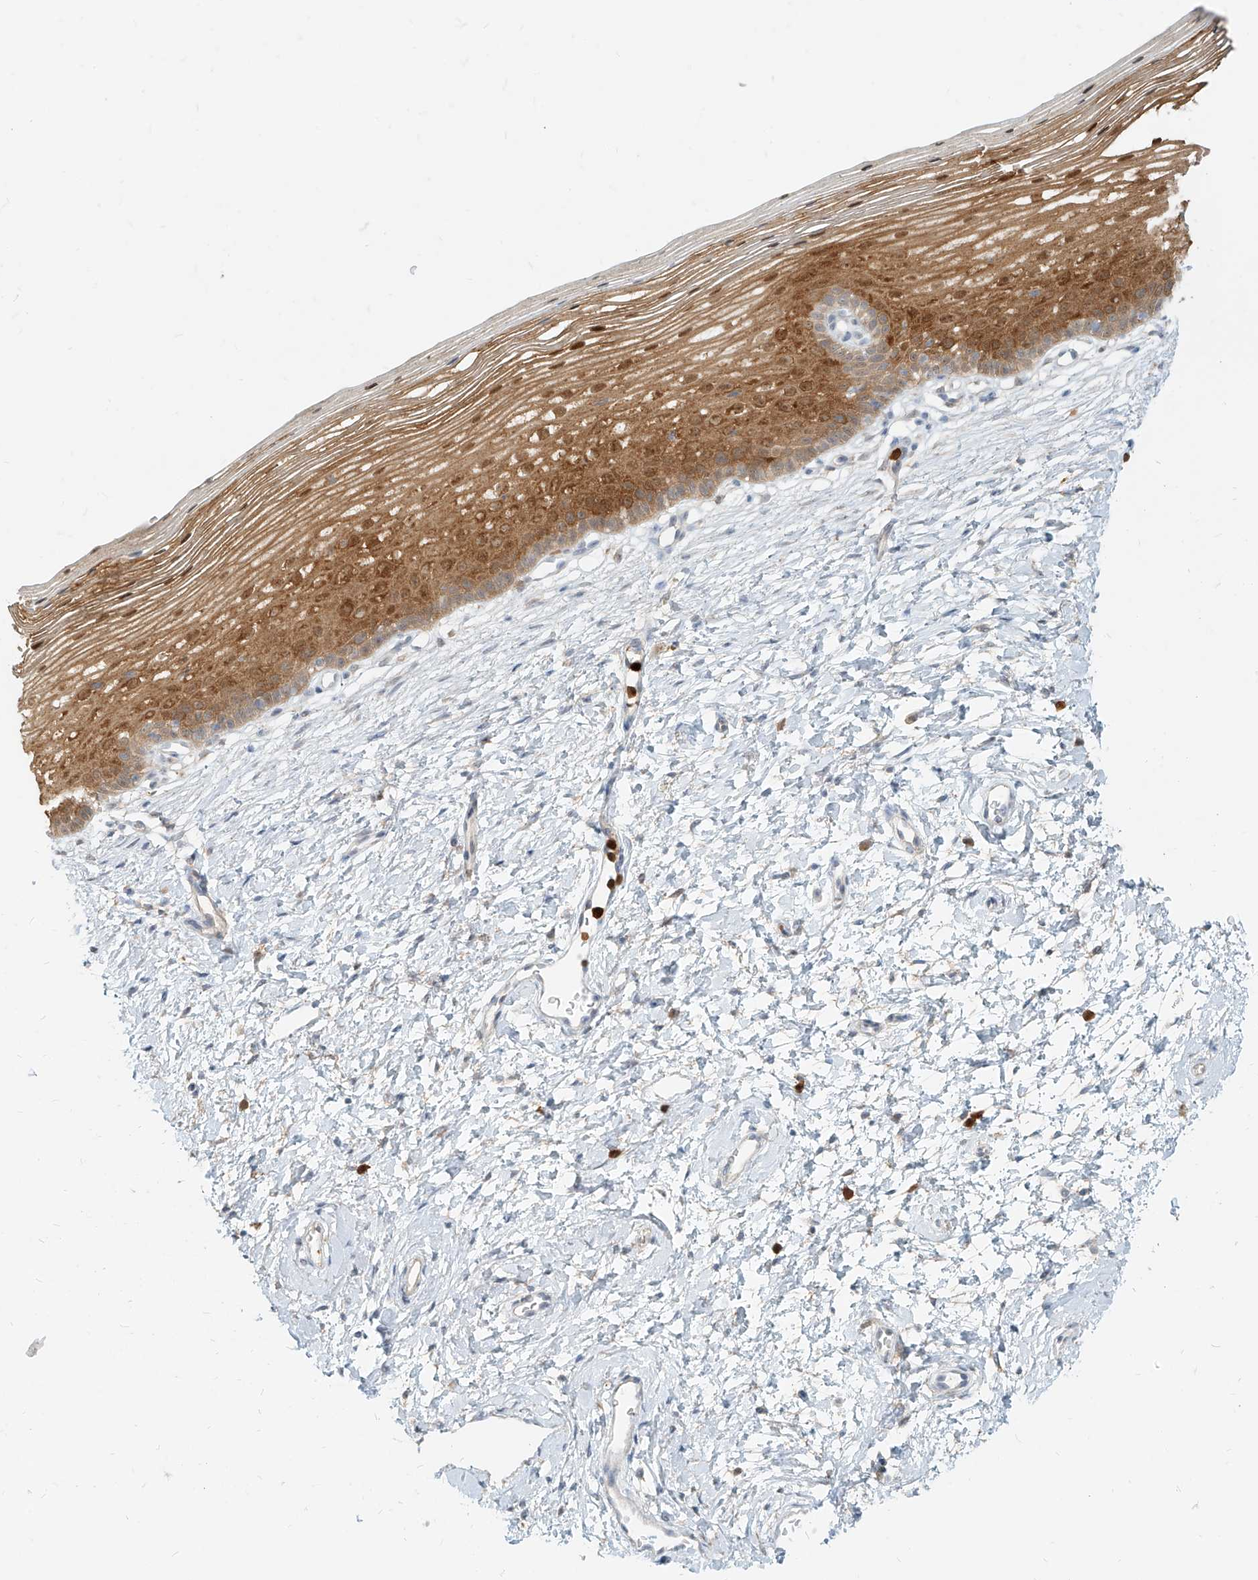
{"staining": {"intensity": "moderate", "quantity": "25%-75%", "location": "cytoplasmic/membranous"}, "tissue": "cervix", "cell_type": "Glandular cells", "image_type": "normal", "snomed": [{"axis": "morphology", "description": "Normal tissue, NOS"}, {"axis": "topography", "description": "Cervix"}], "caption": "Normal cervix was stained to show a protein in brown. There is medium levels of moderate cytoplasmic/membranous positivity in about 25%-75% of glandular cells.", "gene": "PGD", "patient": {"sex": "female", "age": 72}}